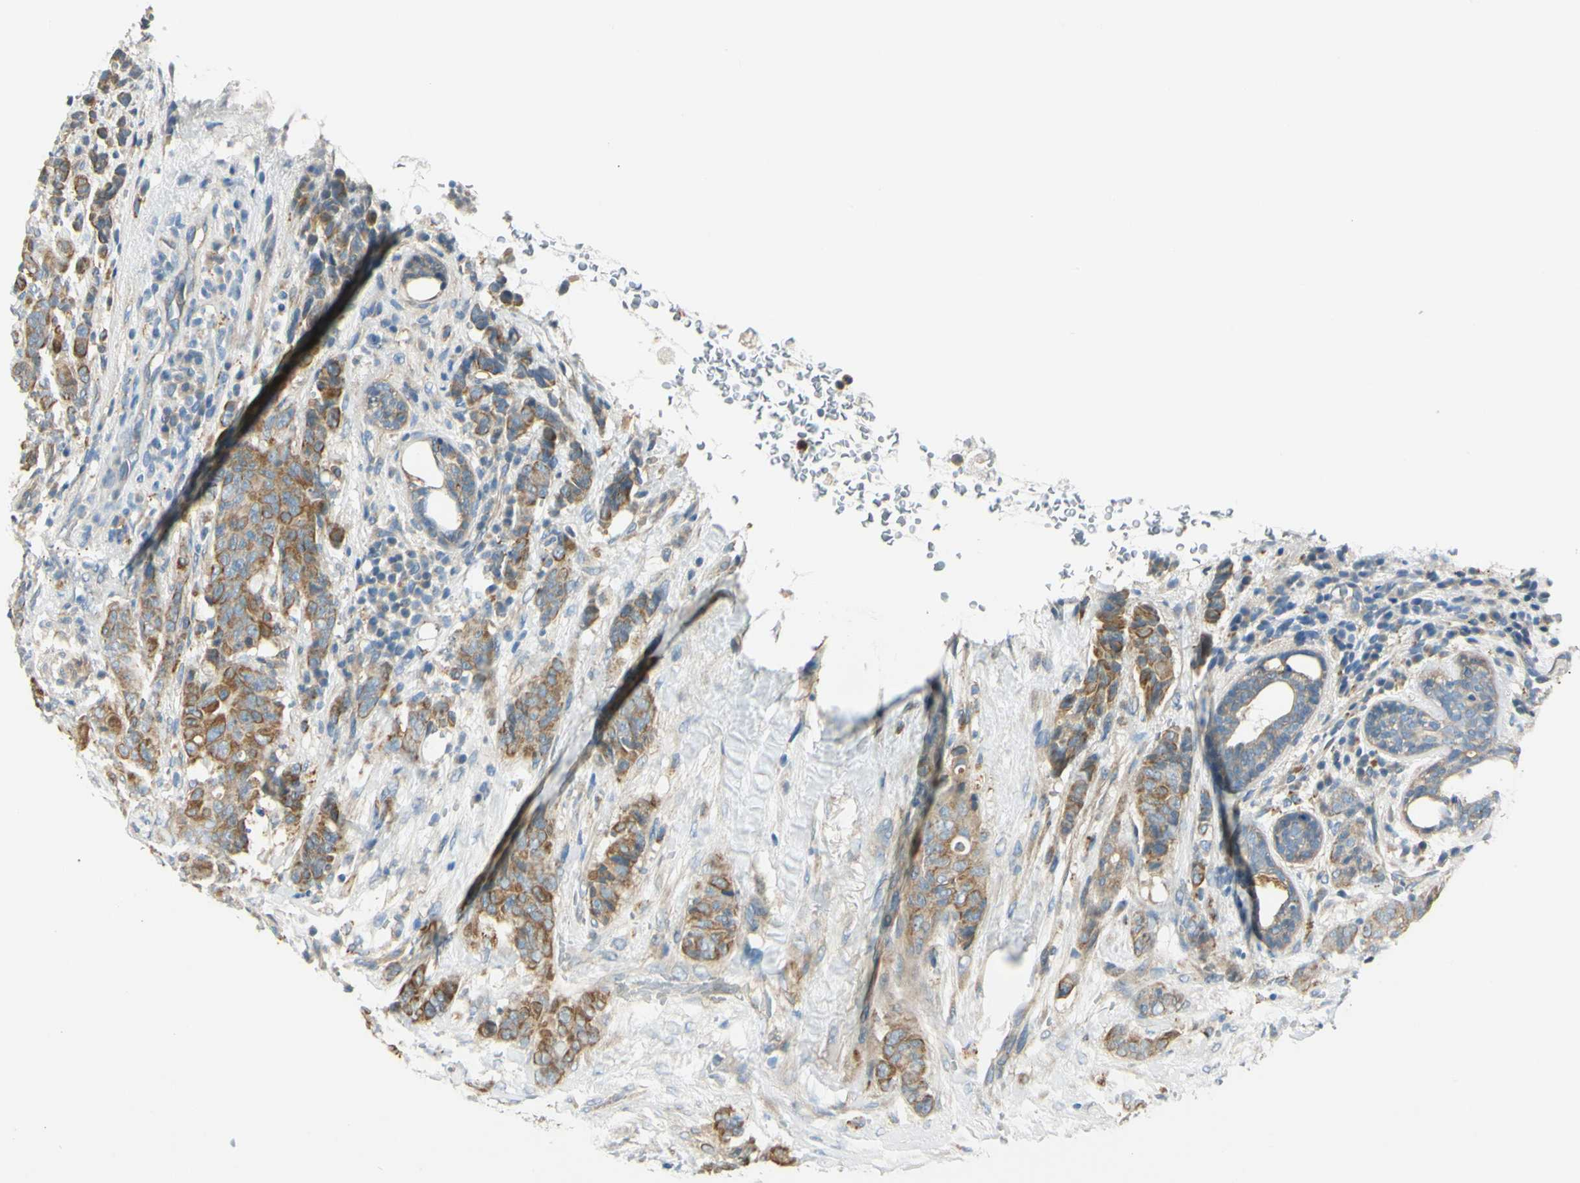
{"staining": {"intensity": "moderate", "quantity": ">75%", "location": "cytoplasmic/membranous"}, "tissue": "breast cancer", "cell_type": "Tumor cells", "image_type": "cancer", "snomed": [{"axis": "morphology", "description": "Duct carcinoma"}, {"axis": "topography", "description": "Breast"}], "caption": "IHC histopathology image of neoplastic tissue: breast infiltrating ductal carcinoma stained using immunohistochemistry reveals medium levels of moderate protein expression localized specifically in the cytoplasmic/membranous of tumor cells, appearing as a cytoplasmic/membranous brown color.", "gene": "LAMA3", "patient": {"sex": "female", "age": 40}}